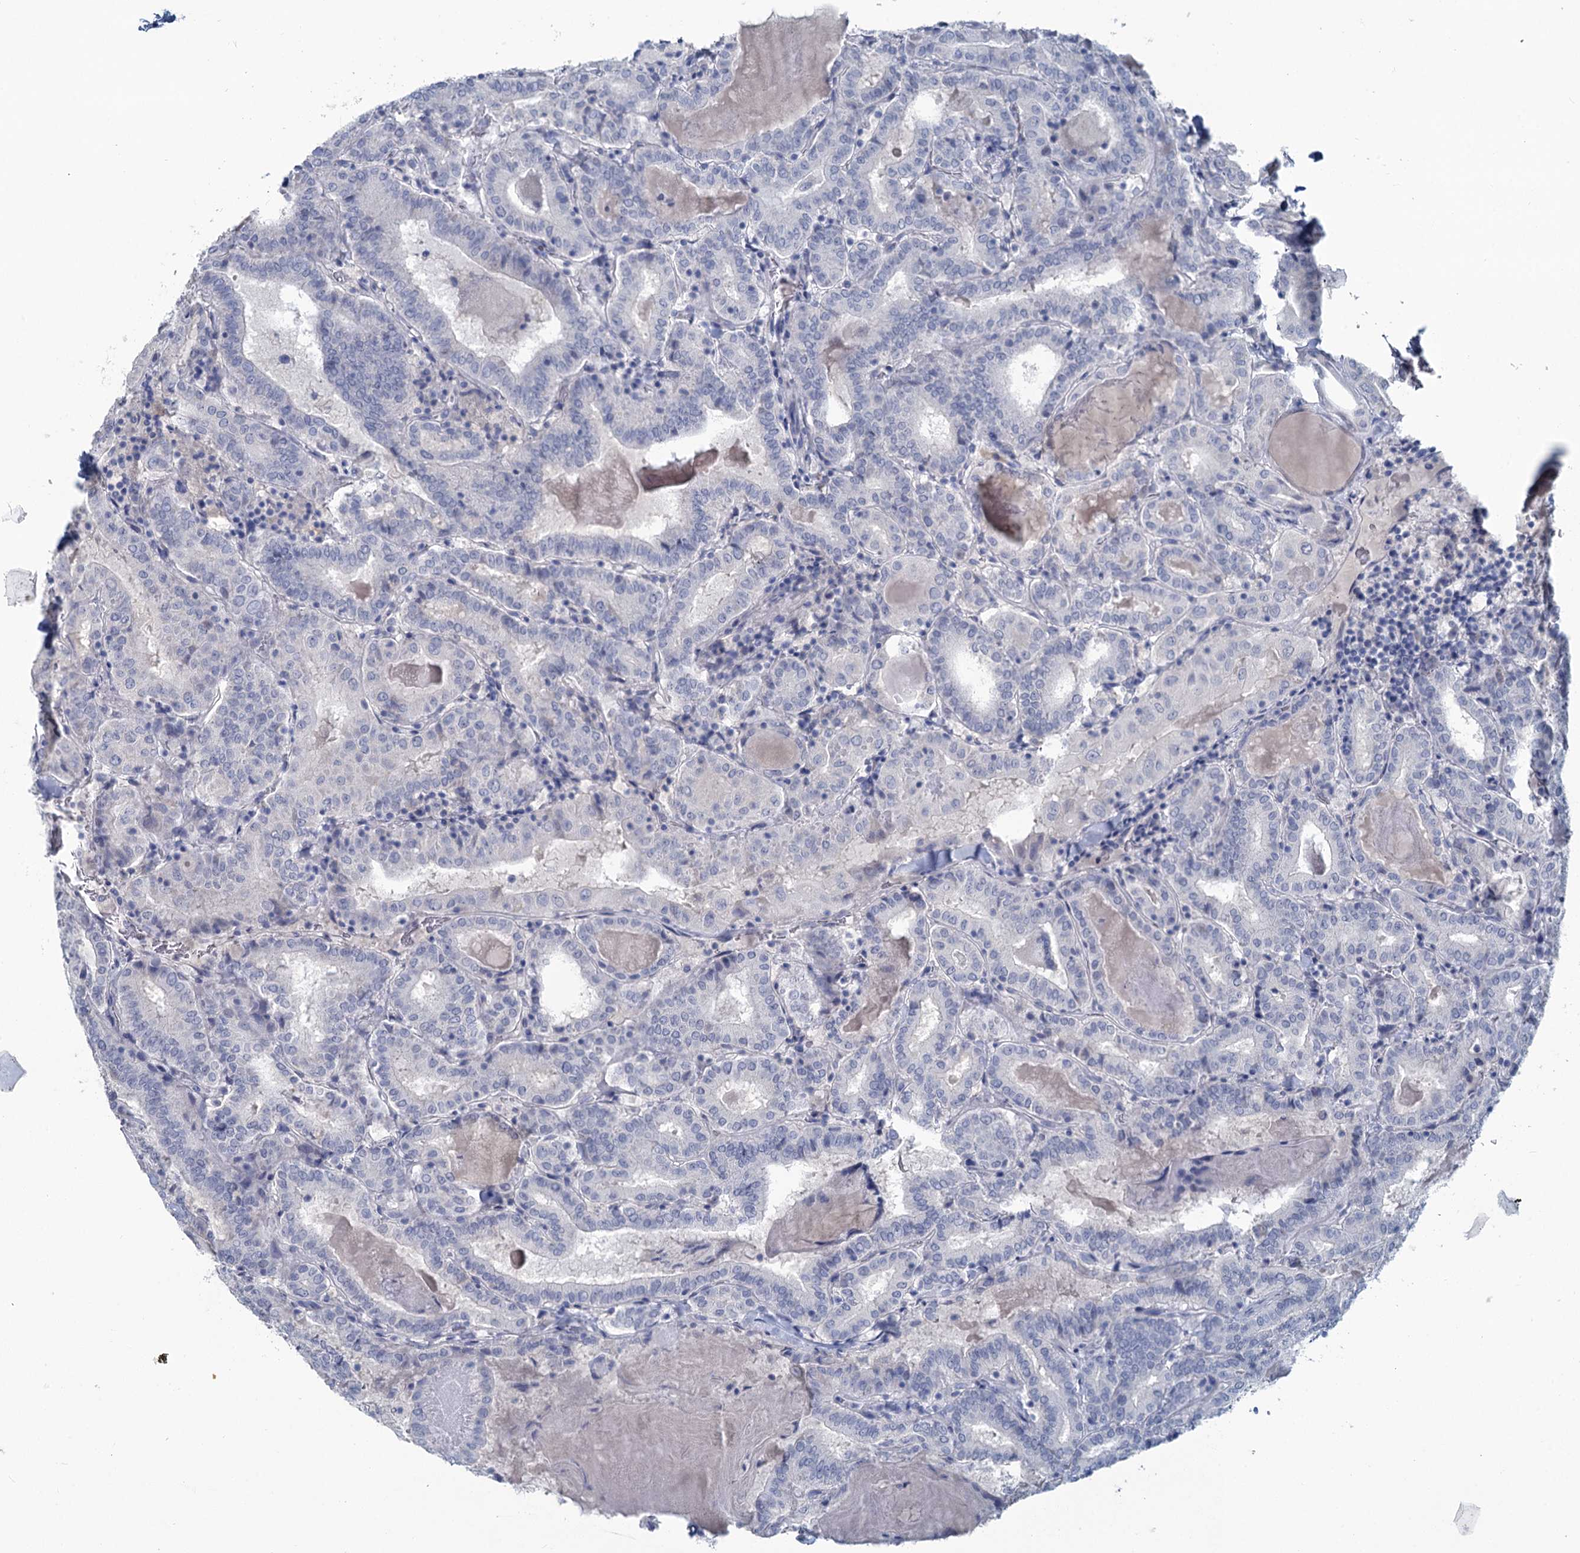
{"staining": {"intensity": "negative", "quantity": "none", "location": "none"}, "tissue": "thyroid cancer", "cell_type": "Tumor cells", "image_type": "cancer", "snomed": [{"axis": "morphology", "description": "Papillary adenocarcinoma, NOS"}, {"axis": "topography", "description": "Thyroid gland"}], "caption": "There is no significant positivity in tumor cells of papillary adenocarcinoma (thyroid). Brightfield microscopy of immunohistochemistry (IHC) stained with DAB (3,3'-diaminobenzidine) (brown) and hematoxylin (blue), captured at high magnification.", "gene": "CHGA", "patient": {"sex": "female", "age": 72}}